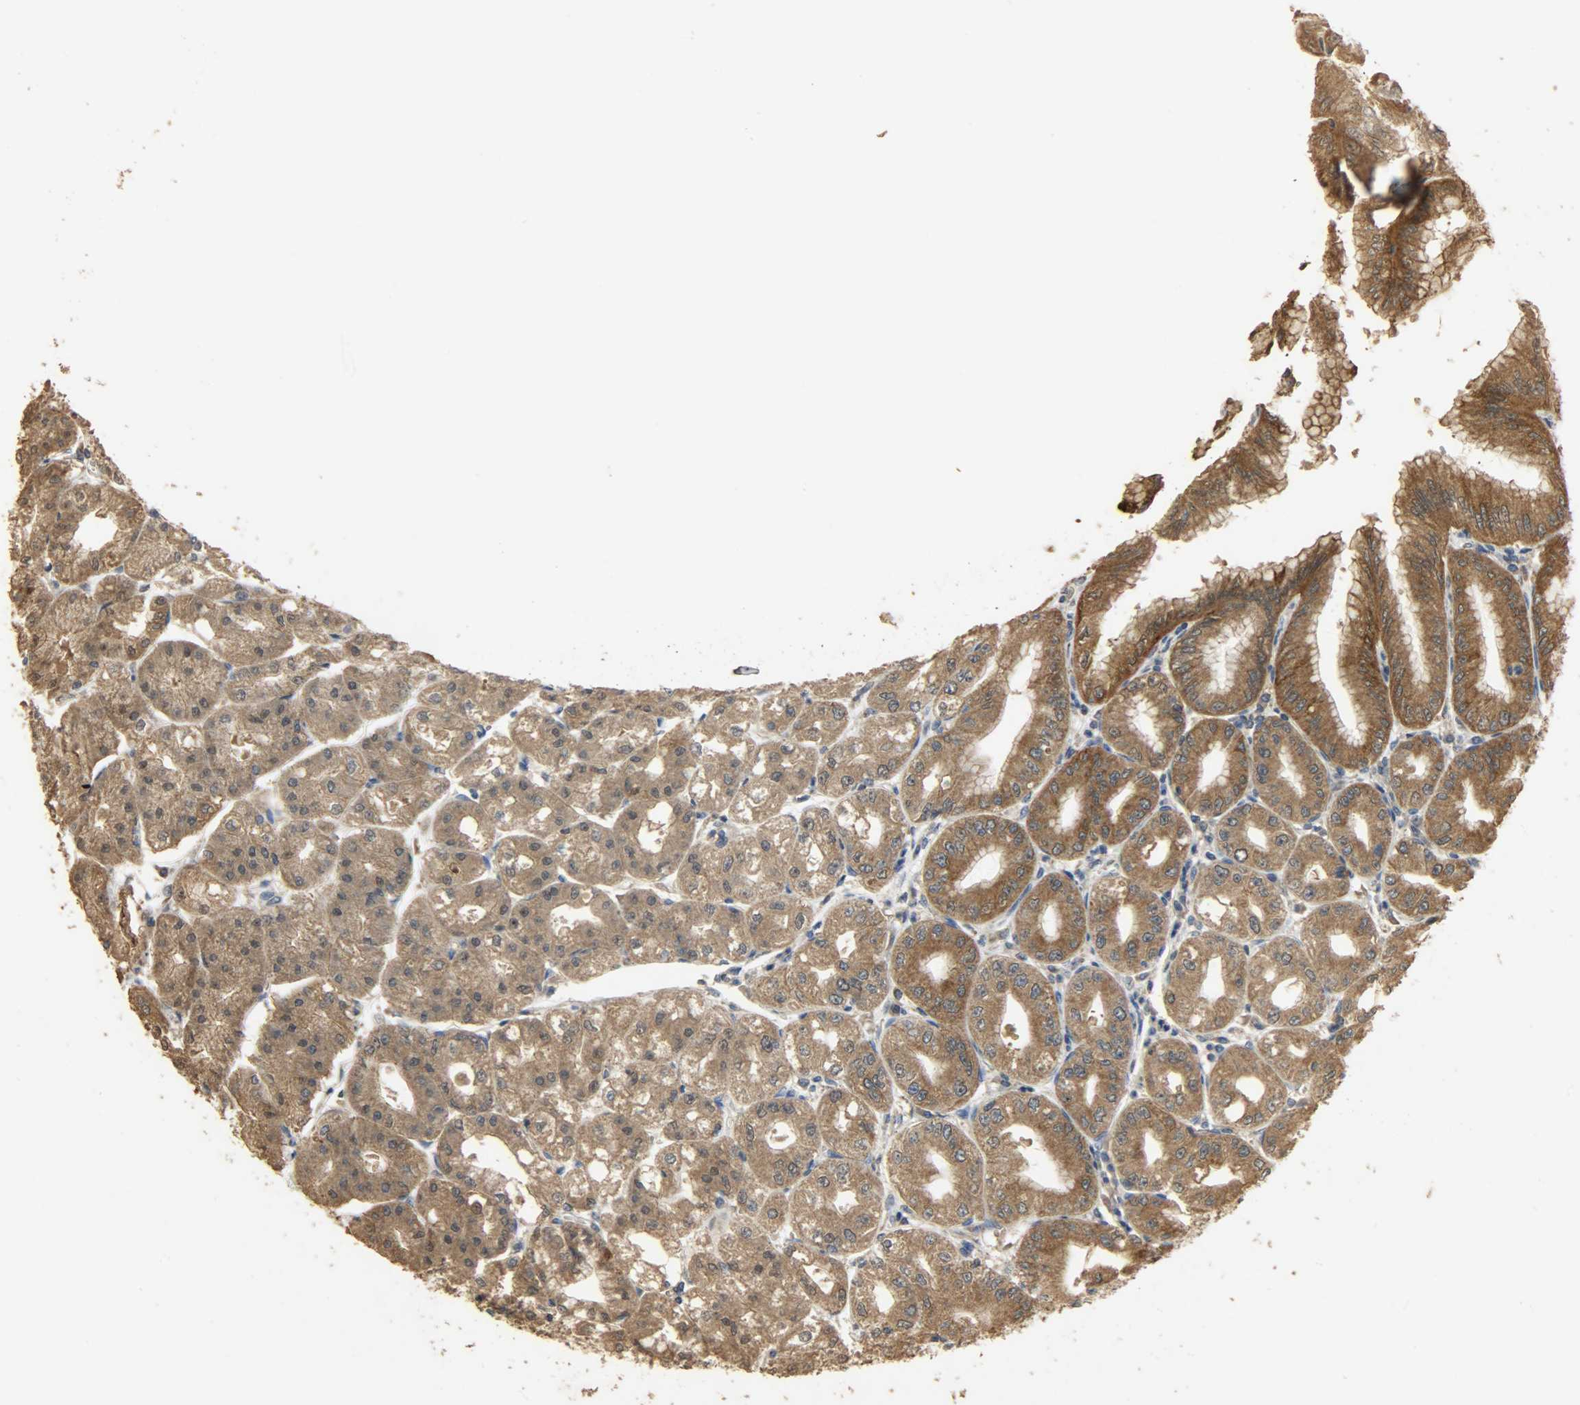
{"staining": {"intensity": "strong", "quantity": ">75%", "location": "cytoplasmic/membranous"}, "tissue": "stomach", "cell_type": "Glandular cells", "image_type": "normal", "snomed": [{"axis": "morphology", "description": "Normal tissue, NOS"}, {"axis": "topography", "description": "Stomach, lower"}], "caption": "Brown immunohistochemical staining in normal human stomach reveals strong cytoplasmic/membranous staining in approximately >75% of glandular cells.", "gene": "CDKN2C", "patient": {"sex": "male", "age": 71}}